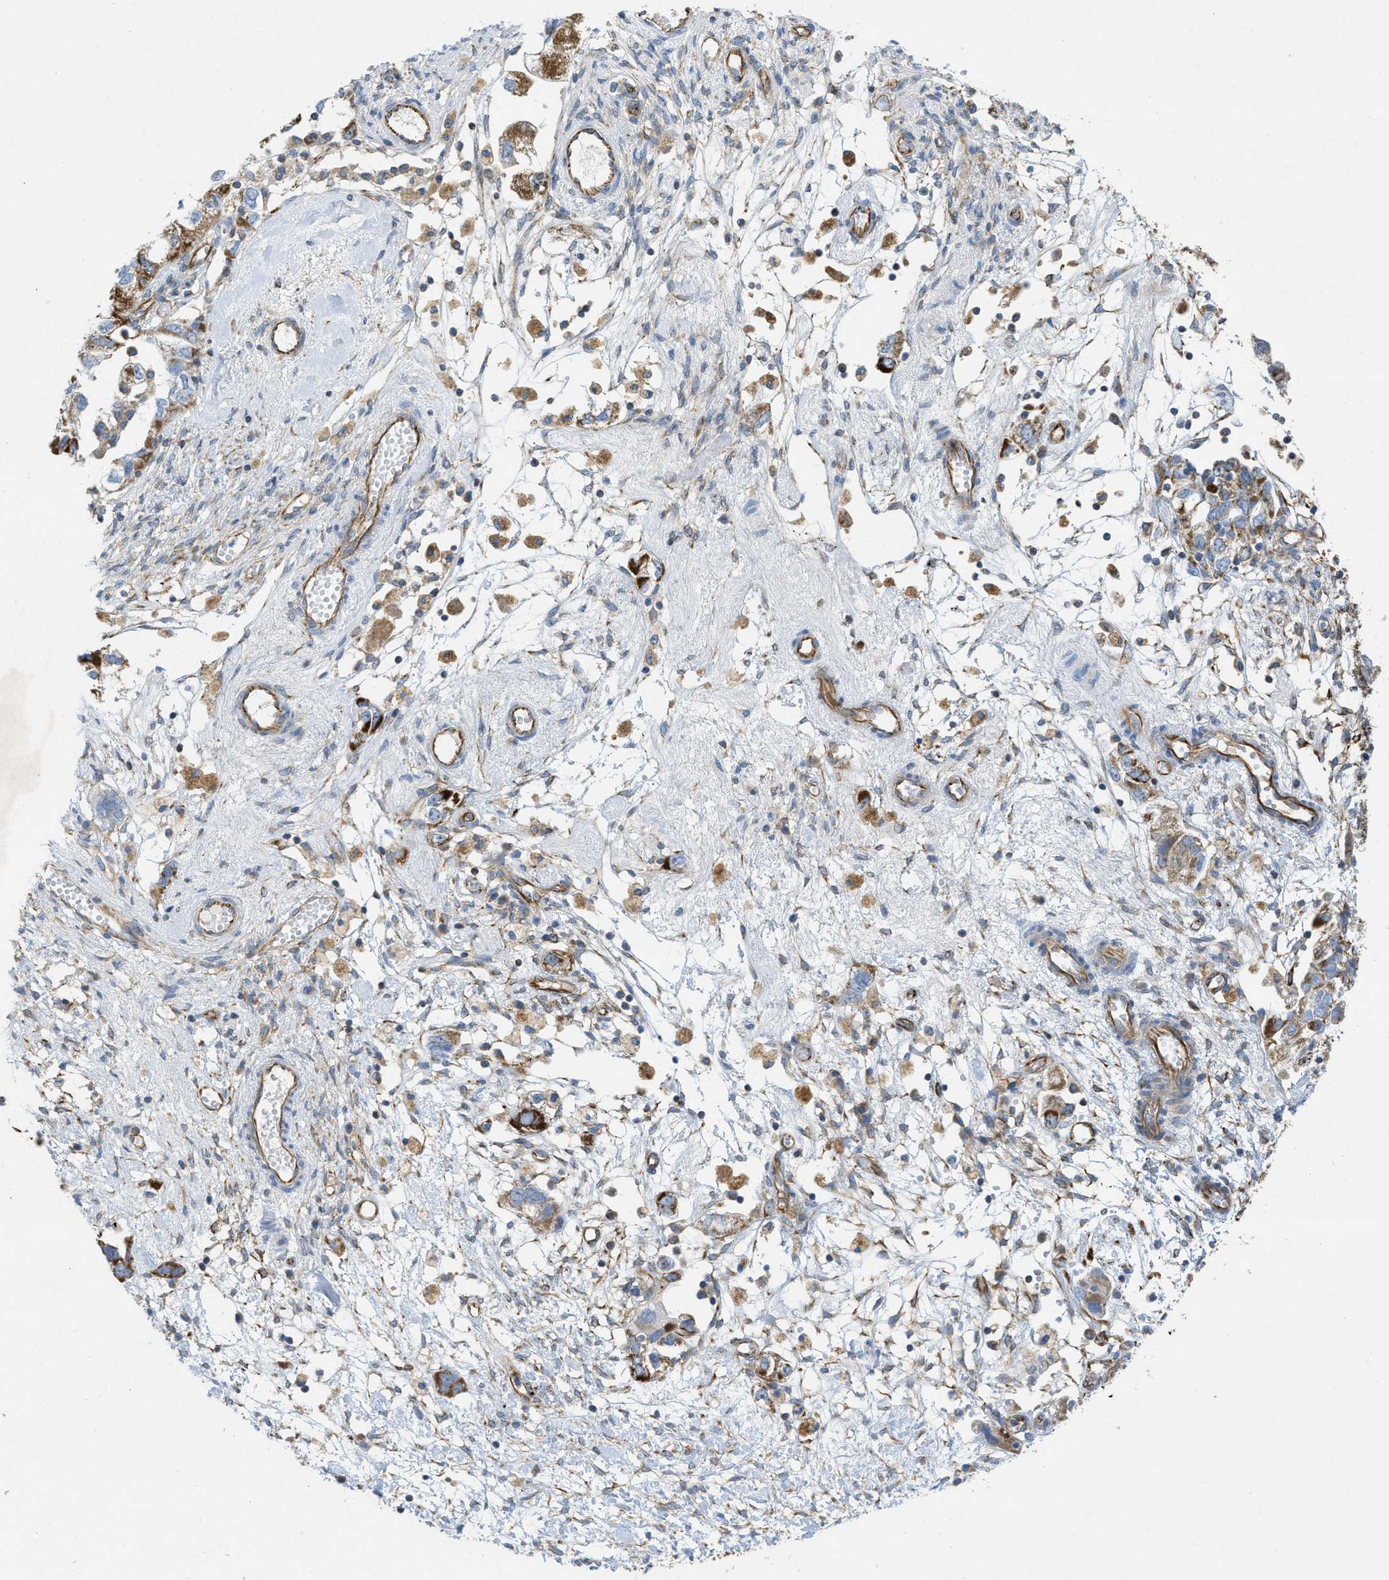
{"staining": {"intensity": "strong", "quantity": "25%-75%", "location": "cytoplasmic/membranous"}, "tissue": "ovarian cancer", "cell_type": "Tumor cells", "image_type": "cancer", "snomed": [{"axis": "morphology", "description": "Carcinoma, NOS"}, {"axis": "morphology", "description": "Cystadenocarcinoma, serous, NOS"}, {"axis": "topography", "description": "Ovary"}], "caption": "The photomicrograph displays a brown stain indicating the presence of a protein in the cytoplasmic/membranous of tumor cells in ovarian cancer. (DAB = brown stain, brightfield microscopy at high magnification).", "gene": "BTN3A1", "patient": {"sex": "female", "age": 69}}